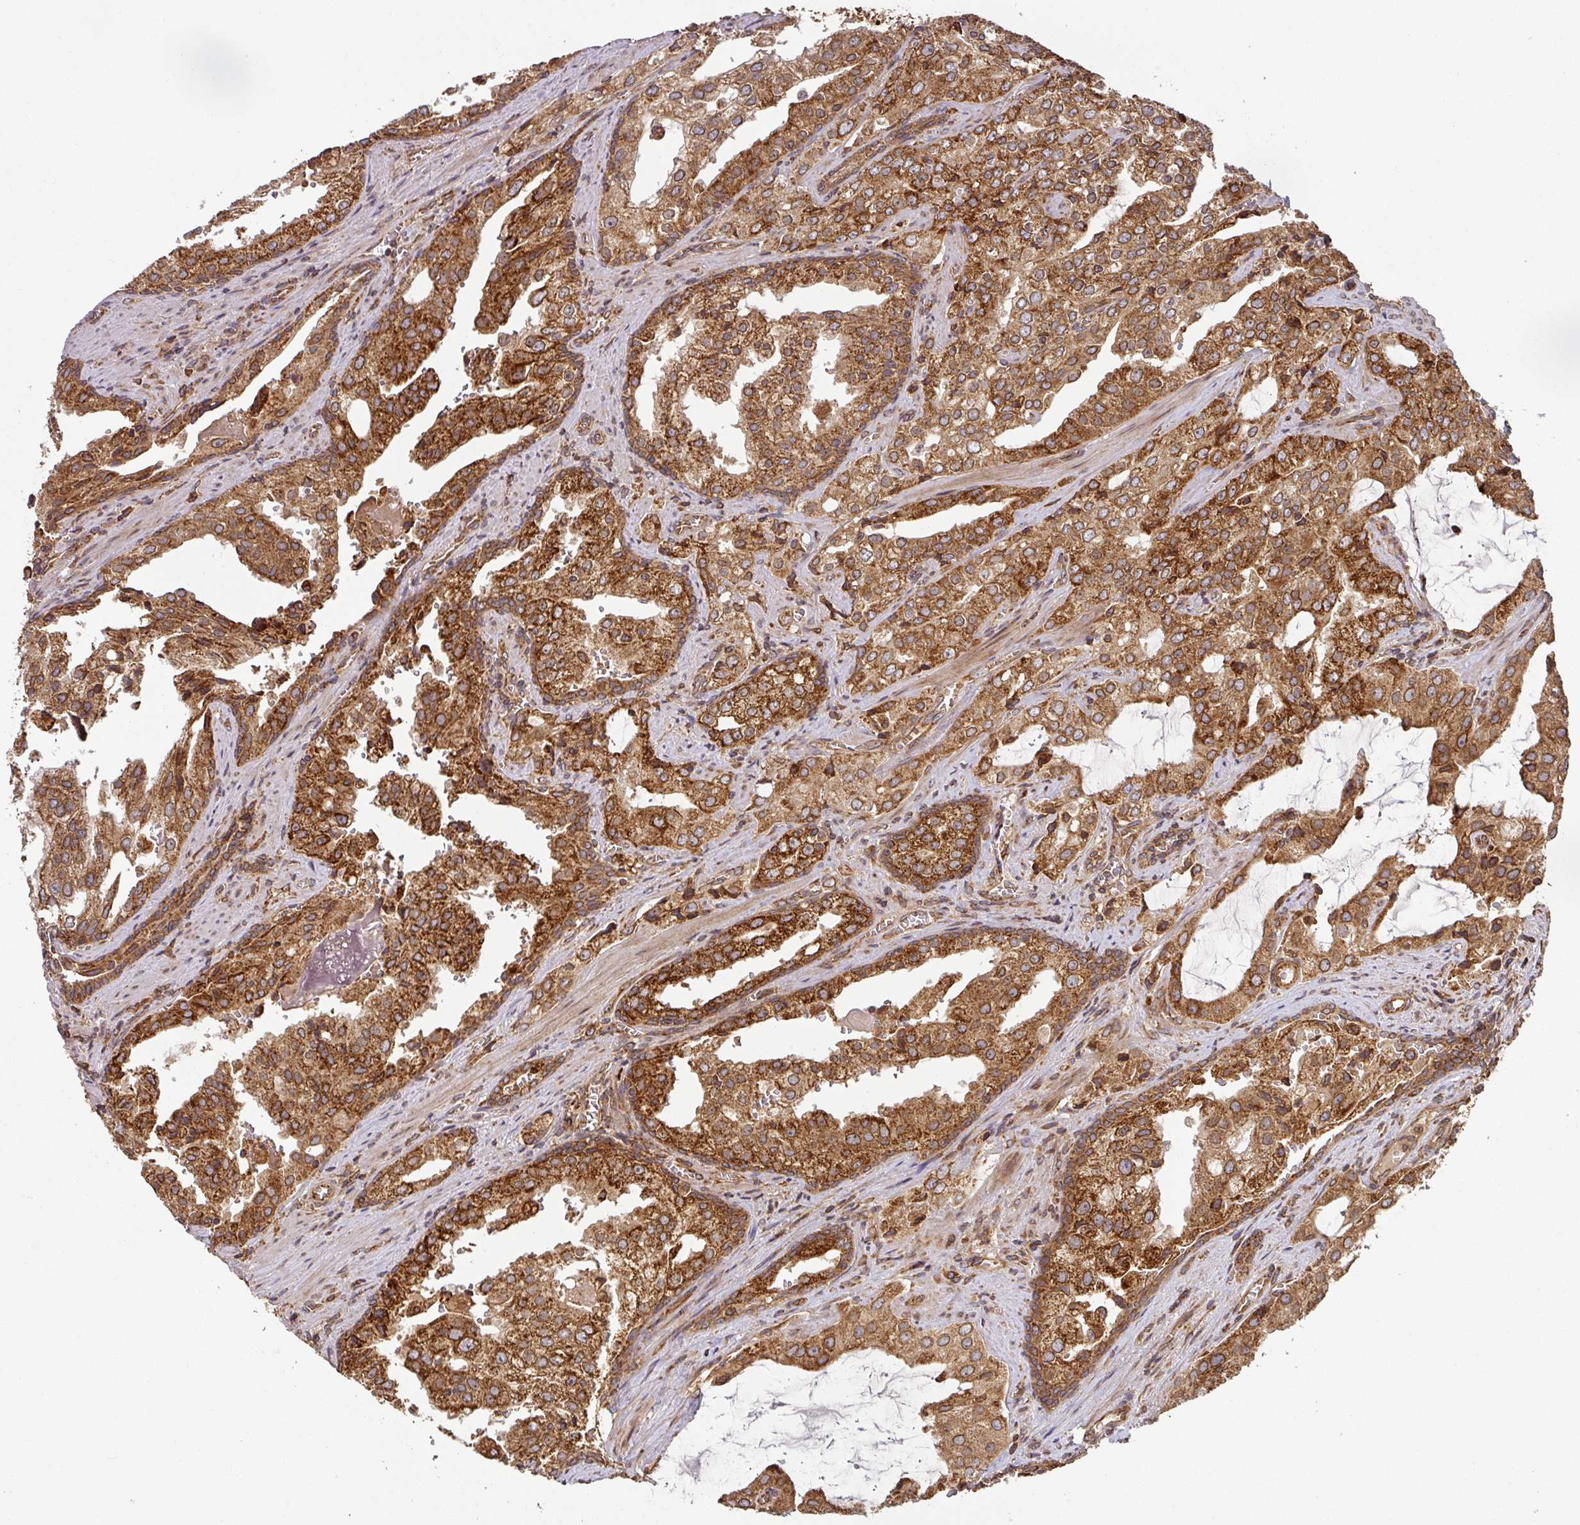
{"staining": {"intensity": "strong", "quantity": ">75%", "location": "cytoplasmic/membranous"}, "tissue": "prostate cancer", "cell_type": "Tumor cells", "image_type": "cancer", "snomed": [{"axis": "morphology", "description": "Adenocarcinoma, High grade"}, {"axis": "topography", "description": "Prostate"}], "caption": "Approximately >75% of tumor cells in prostate cancer (high-grade adenocarcinoma) reveal strong cytoplasmic/membranous protein expression as visualized by brown immunohistochemical staining.", "gene": "TRAP1", "patient": {"sex": "male", "age": 68}}